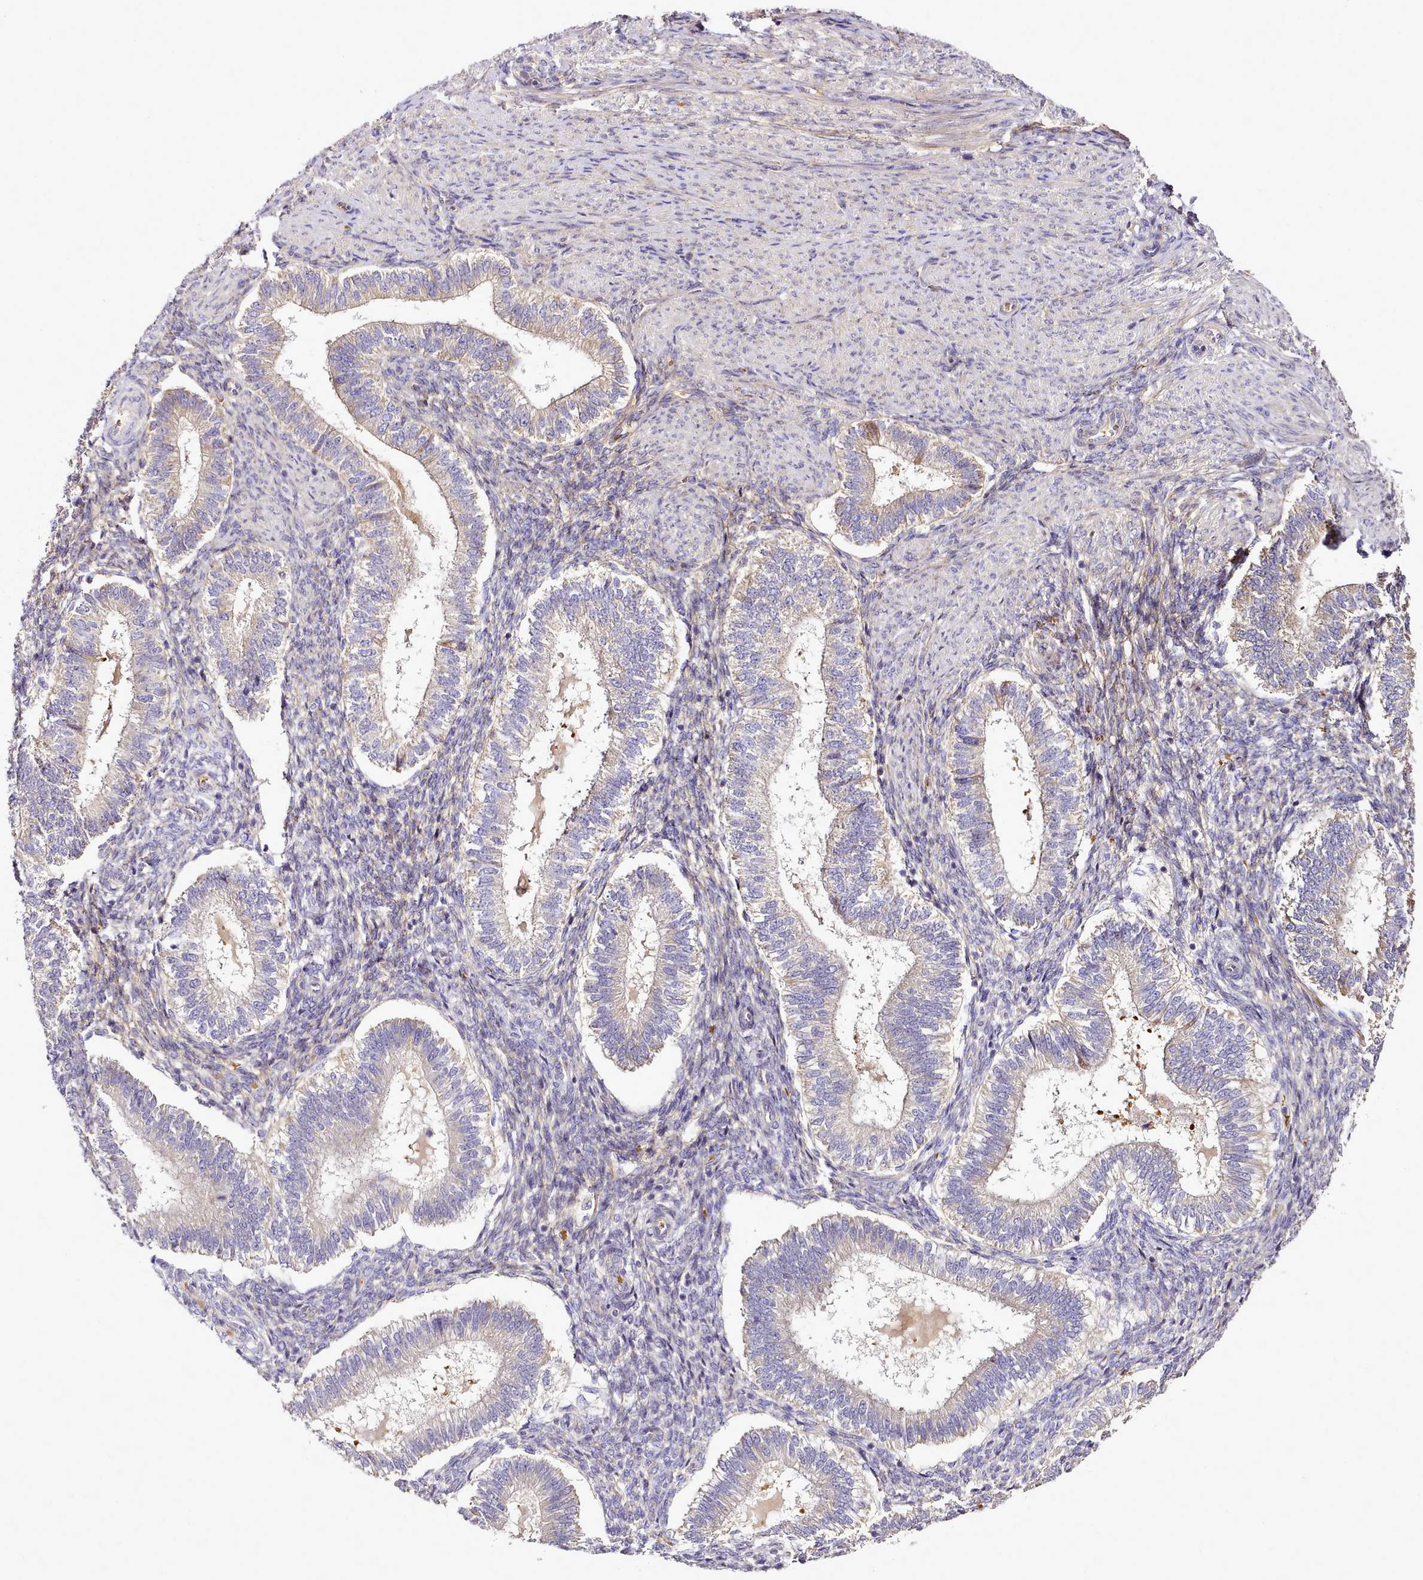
{"staining": {"intensity": "weak", "quantity": "<25%", "location": "cytoplasmic/membranous"}, "tissue": "endometrium", "cell_type": "Cells in endometrial stroma", "image_type": "normal", "snomed": [{"axis": "morphology", "description": "Normal tissue, NOS"}, {"axis": "topography", "description": "Endometrium"}], "caption": "Cells in endometrial stroma show no significant protein positivity in unremarkable endometrium. Brightfield microscopy of IHC stained with DAB (3,3'-diaminobenzidine) (brown) and hematoxylin (blue), captured at high magnification.", "gene": "NBPF10", "patient": {"sex": "female", "age": 25}}